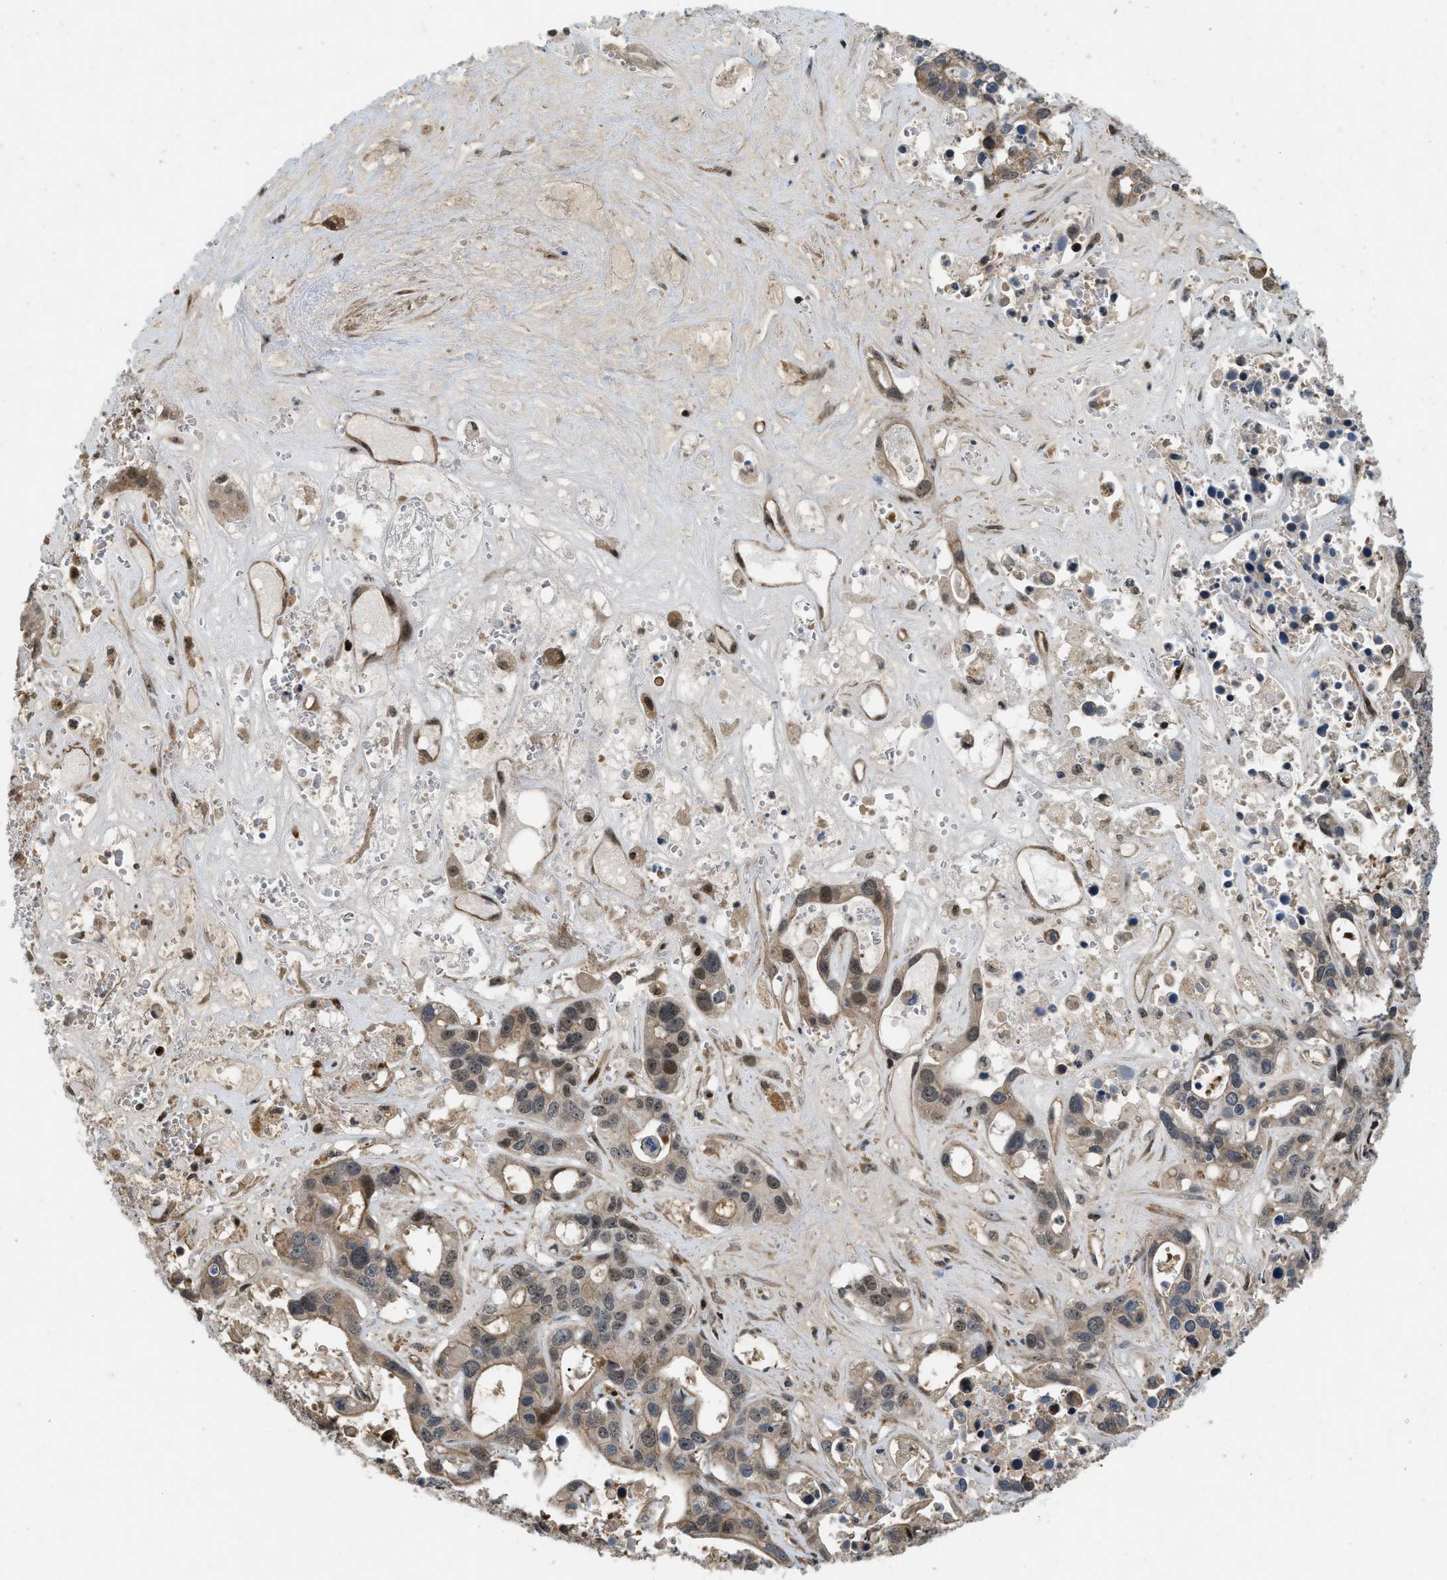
{"staining": {"intensity": "moderate", "quantity": "25%-75%", "location": "cytoplasmic/membranous,nuclear"}, "tissue": "liver cancer", "cell_type": "Tumor cells", "image_type": "cancer", "snomed": [{"axis": "morphology", "description": "Cholangiocarcinoma"}, {"axis": "topography", "description": "Liver"}], "caption": "Brown immunohistochemical staining in cholangiocarcinoma (liver) exhibits moderate cytoplasmic/membranous and nuclear staining in about 25%-75% of tumor cells.", "gene": "LTA4H", "patient": {"sex": "female", "age": 65}}